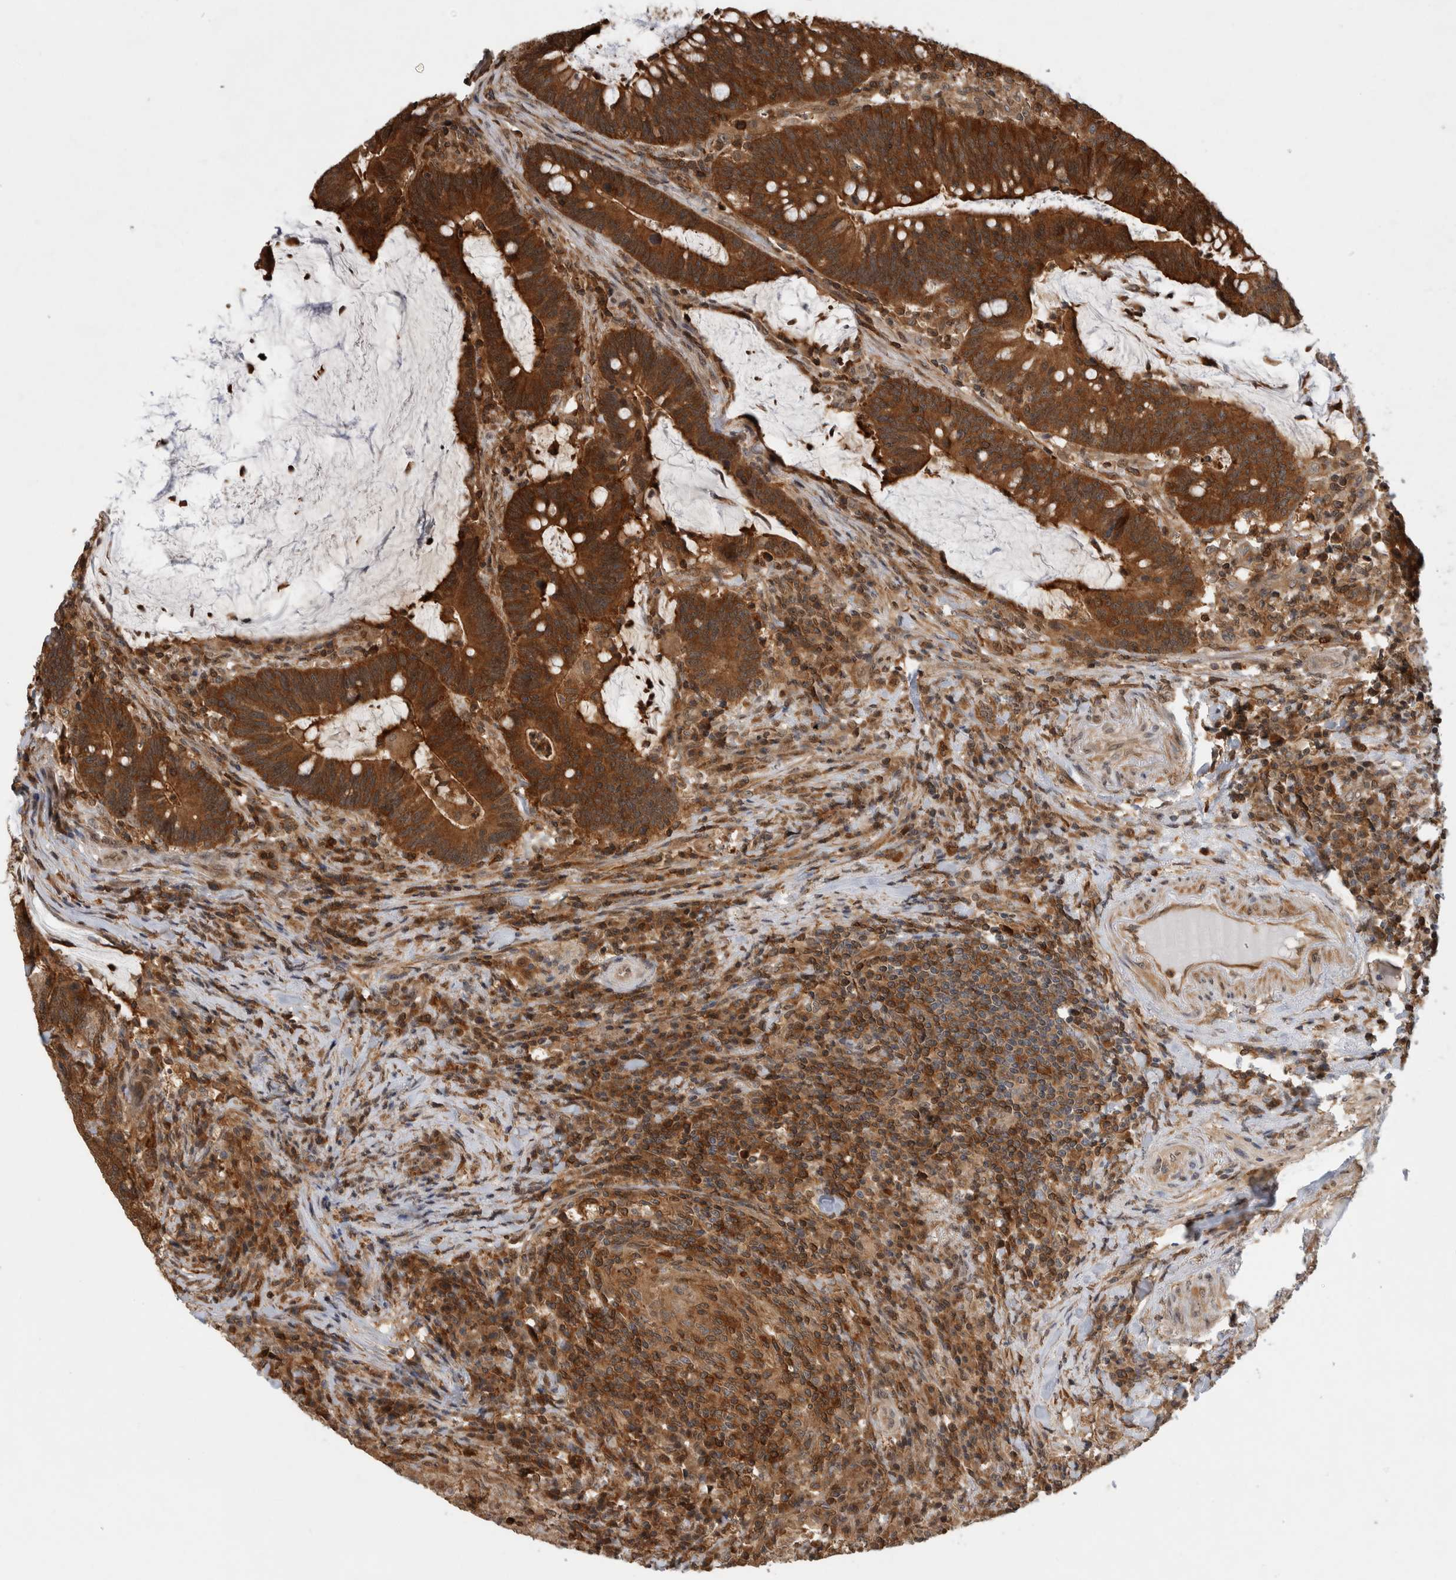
{"staining": {"intensity": "strong", "quantity": ">75%", "location": "cytoplasmic/membranous"}, "tissue": "colorectal cancer", "cell_type": "Tumor cells", "image_type": "cancer", "snomed": [{"axis": "morphology", "description": "Adenocarcinoma, NOS"}, {"axis": "topography", "description": "Colon"}], "caption": "Protein analysis of colorectal cancer (adenocarcinoma) tissue demonstrates strong cytoplasmic/membranous staining in approximately >75% of tumor cells.", "gene": "ASTN2", "patient": {"sex": "female", "age": 66}}